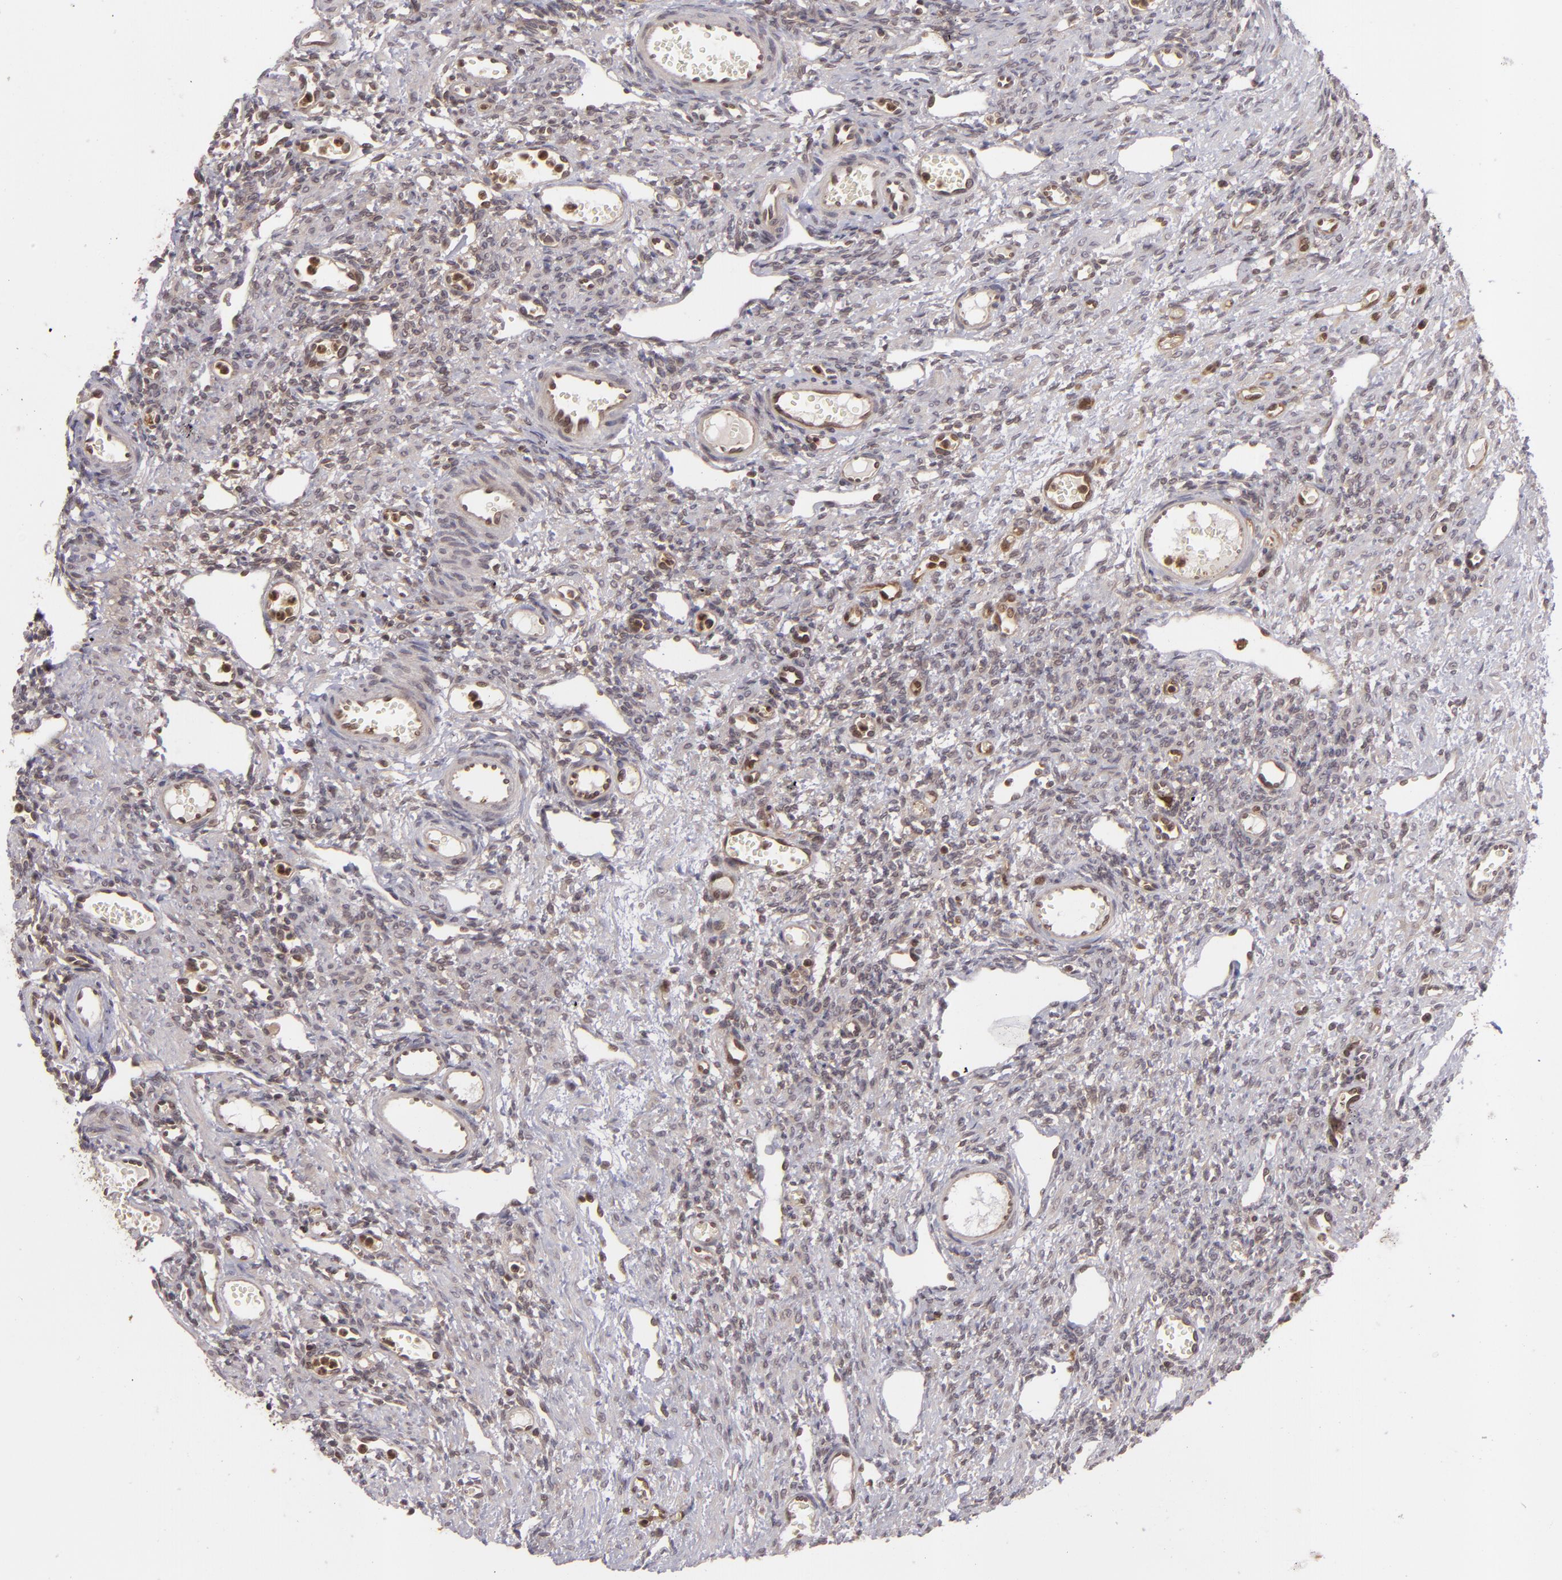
{"staining": {"intensity": "strong", "quantity": ">75%", "location": "cytoplasmic/membranous,nuclear"}, "tissue": "ovary", "cell_type": "Follicle cells", "image_type": "normal", "snomed": [{"axis": "morphology", "description": "Normal tissue, NOS"}, {"axis": "topography", "description": "Ovary"}], "caption": "A micrograph of ovary stained for a protein displays strong cytoplasmic/membranous,nuclear brown staining in follicle cells. The staining was performed using DAB (3,3'-diaminobenzidine) to visualize the protein expression in brown, while the nuclei were stained in blue with hematoxylin (Magnification: 20x).", "gene": "ZBTB33", "patient": {"sex": "female", "age": 33}}